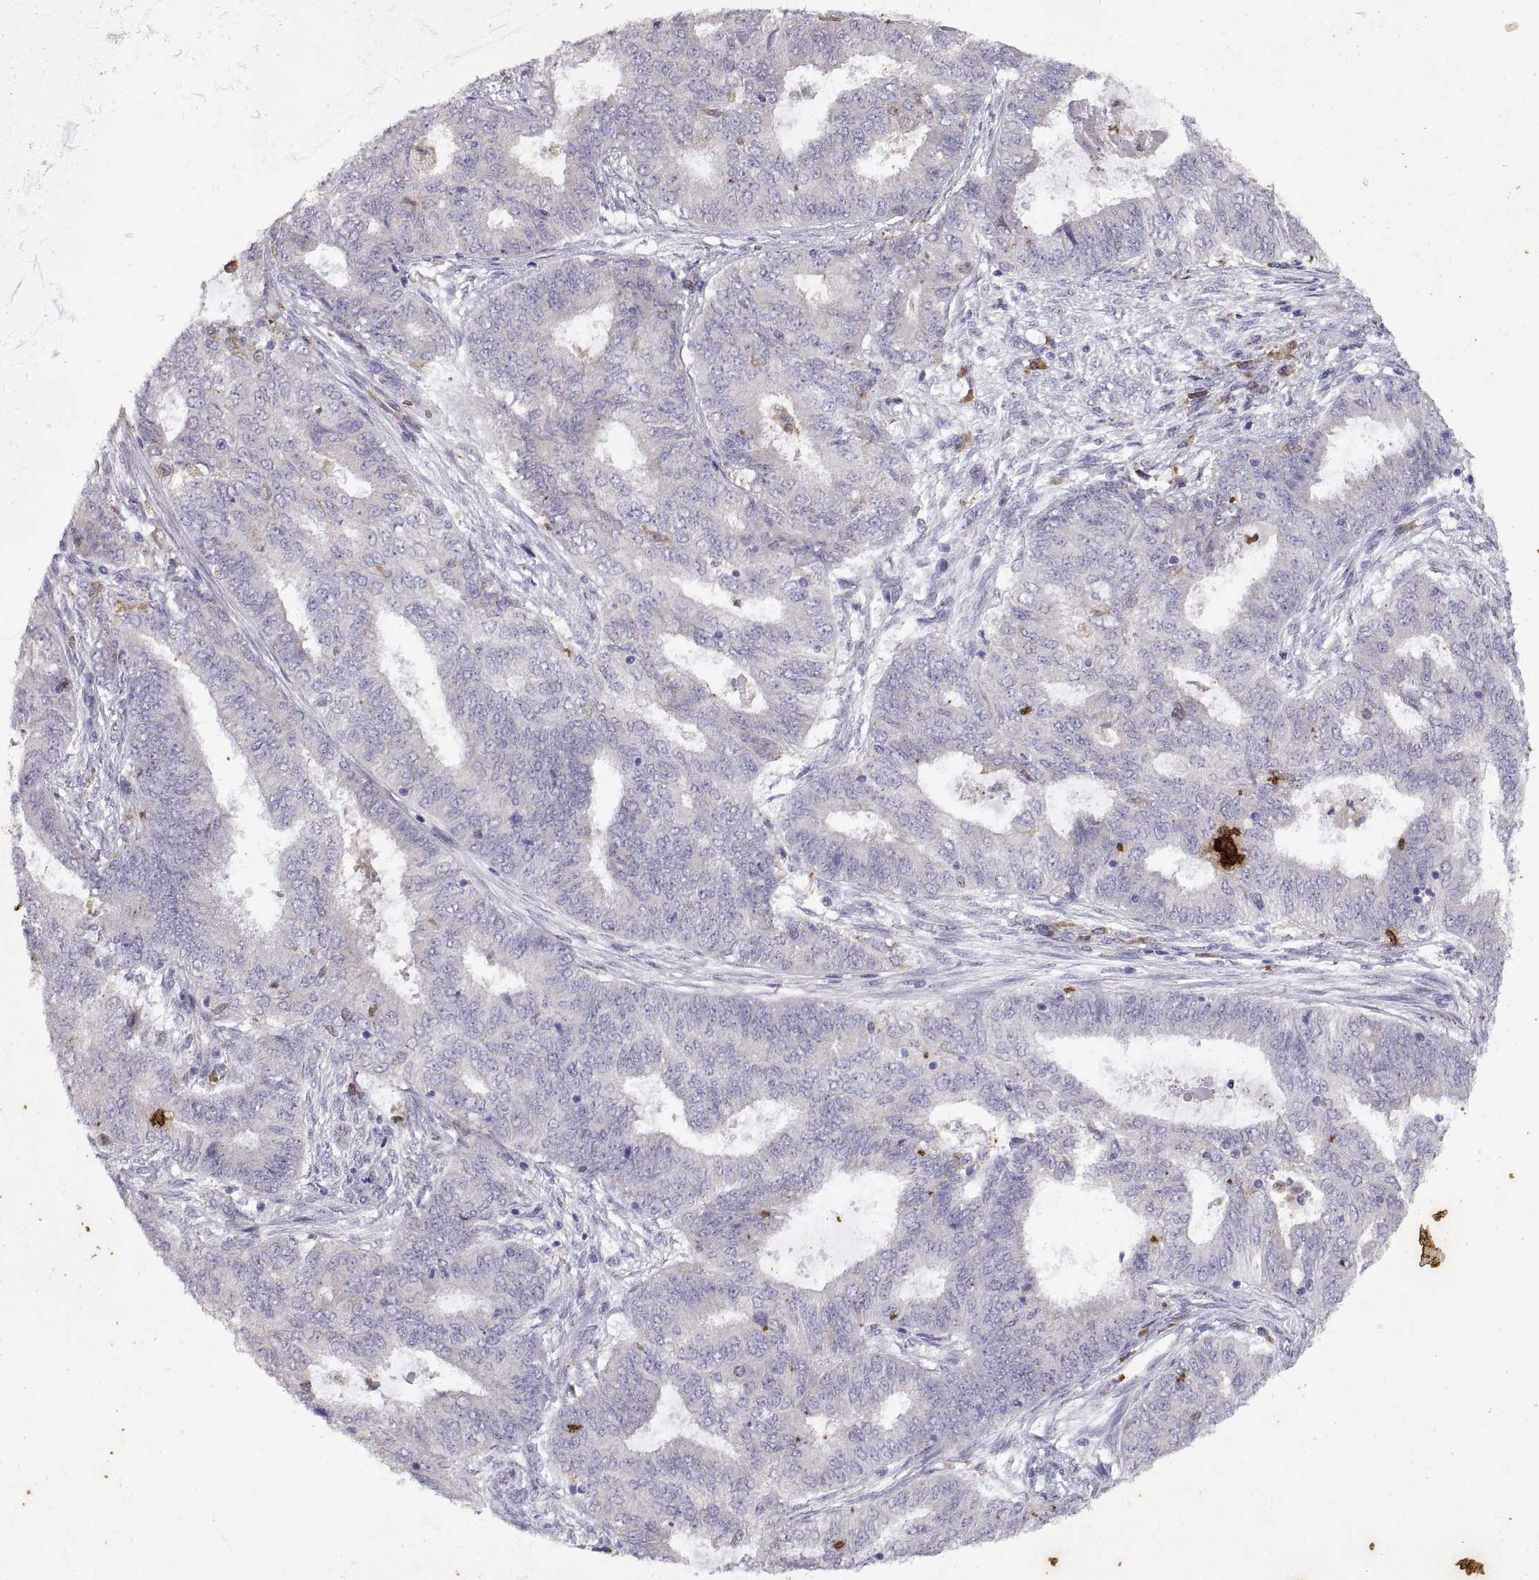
{"staining": {"intensity": "negative", "quantity": "none", "location": "none"}, "tissue": "endometrial cancer", "cell_type": "Tumor cells", "image_type": "cancer", "snomed": [{"axis": "morphology", "description": "Adenocarcinoma, NOS"}, {"axis": "topography", "description": "Endometrium"}], "caption": "High magnification brightfield microscopy of endometrial cancer (adenocarcinoma) stained with DAB (brown) and counterstained with hematoxylin (blue): tumor cells show no significant expression. (Immunohistochemistry, brightfield microscopy, high magnification).", "gene": "DOK3", "patient": {"sex": "female", "age": 62}}